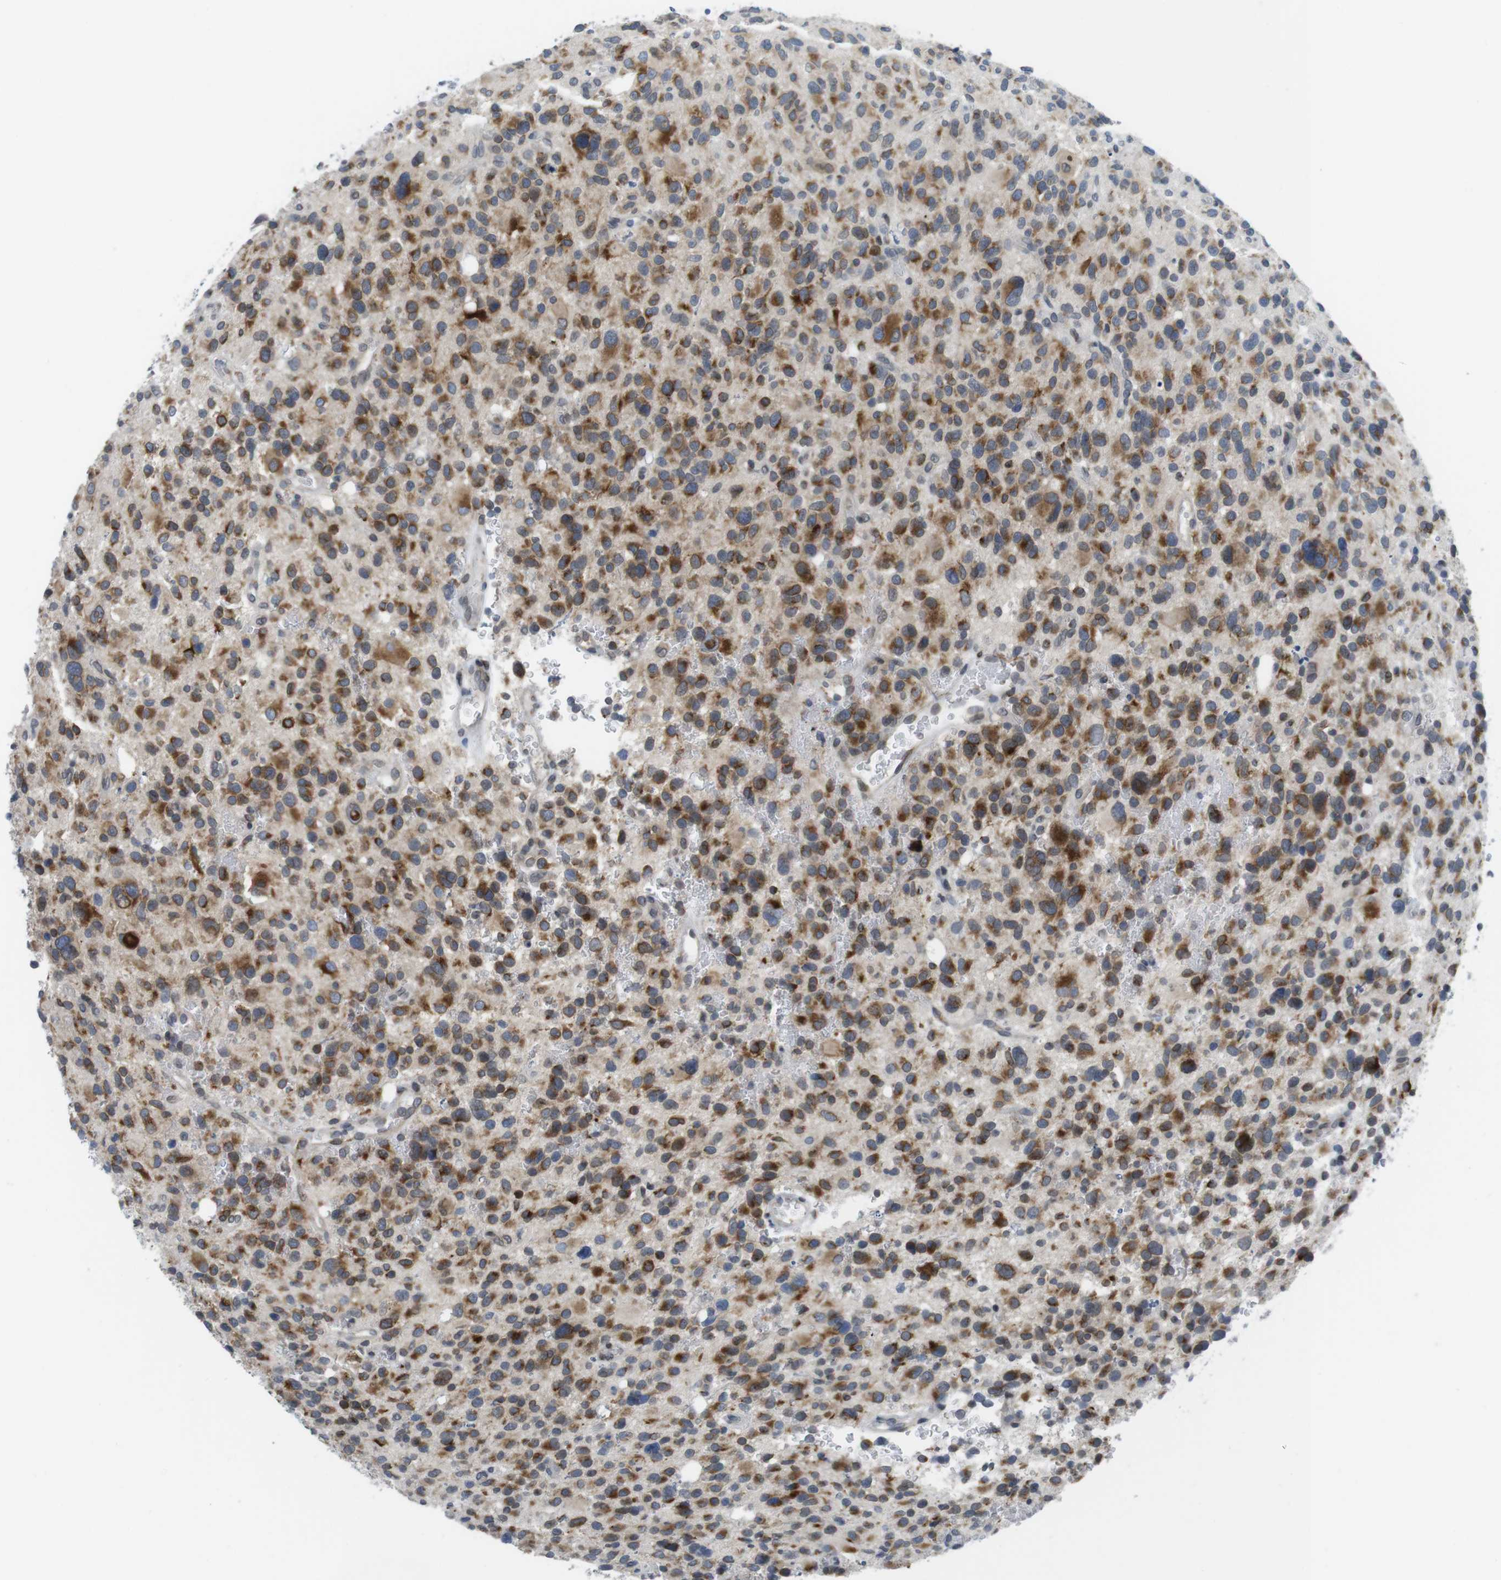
{"staining": {"intensity": "moderate", "quantity": "25%-75%", "location": "cytoplasmic/membranous"}, "tissue": "glioma", "cell_type": "Tumor cells", "image_type": "cancer", "snomed": [{"axis": "morphology", "description": "Glioma, malignant, High grade"}, {"axis": "topography", "description": "Brain"}], "caption": "Immunohistochemistry of human glioma exhibits medium levels of moderate cytoplasmic/membranous positivity in about 25%-75% of tumor cells. Using DAB (brown) and hematoxylin (blue) stains, captured at high magnification using brightfield microscopy.", "gene": "ERGIC3", "patient": {"sex": "male", "age": 48}}